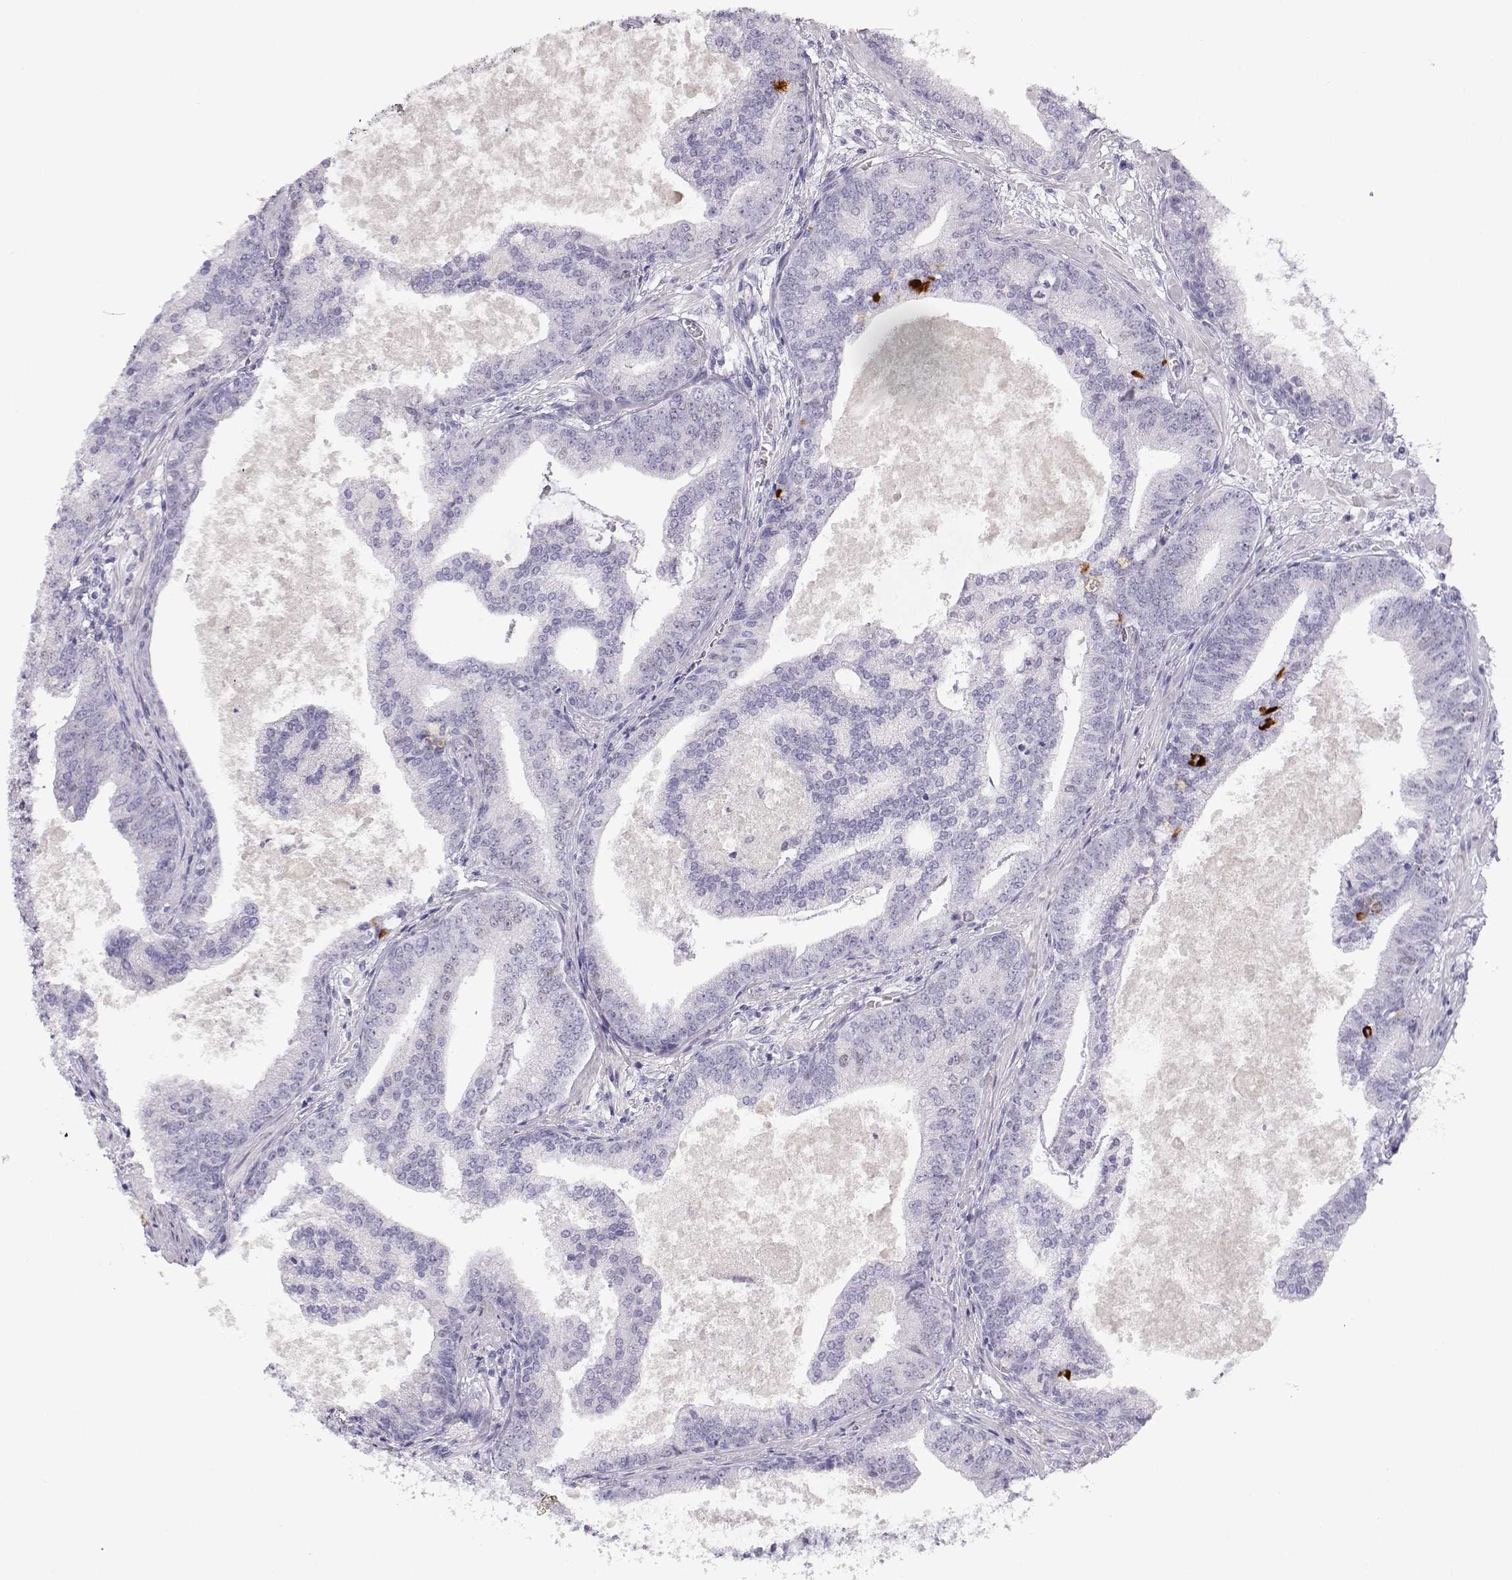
{"staining": {"intensity": "negative", "quantity": "none", "location": "none"}, "tissue": "prostate cancer", "cell_type": "Tumor cells", "image_type": "cancer", "snomed": [{"axis": "morphology", "description": "Adenocarcinoma, NOS"}, {"axis": "topography", "description": "Prostate"}], "caption": "DAB immunohistochemical staining of human prostate cancer demonstrates no significant staining in tumor cells.", "gene": "OPN5", "patient": {"sex": "male", "age": 64}}